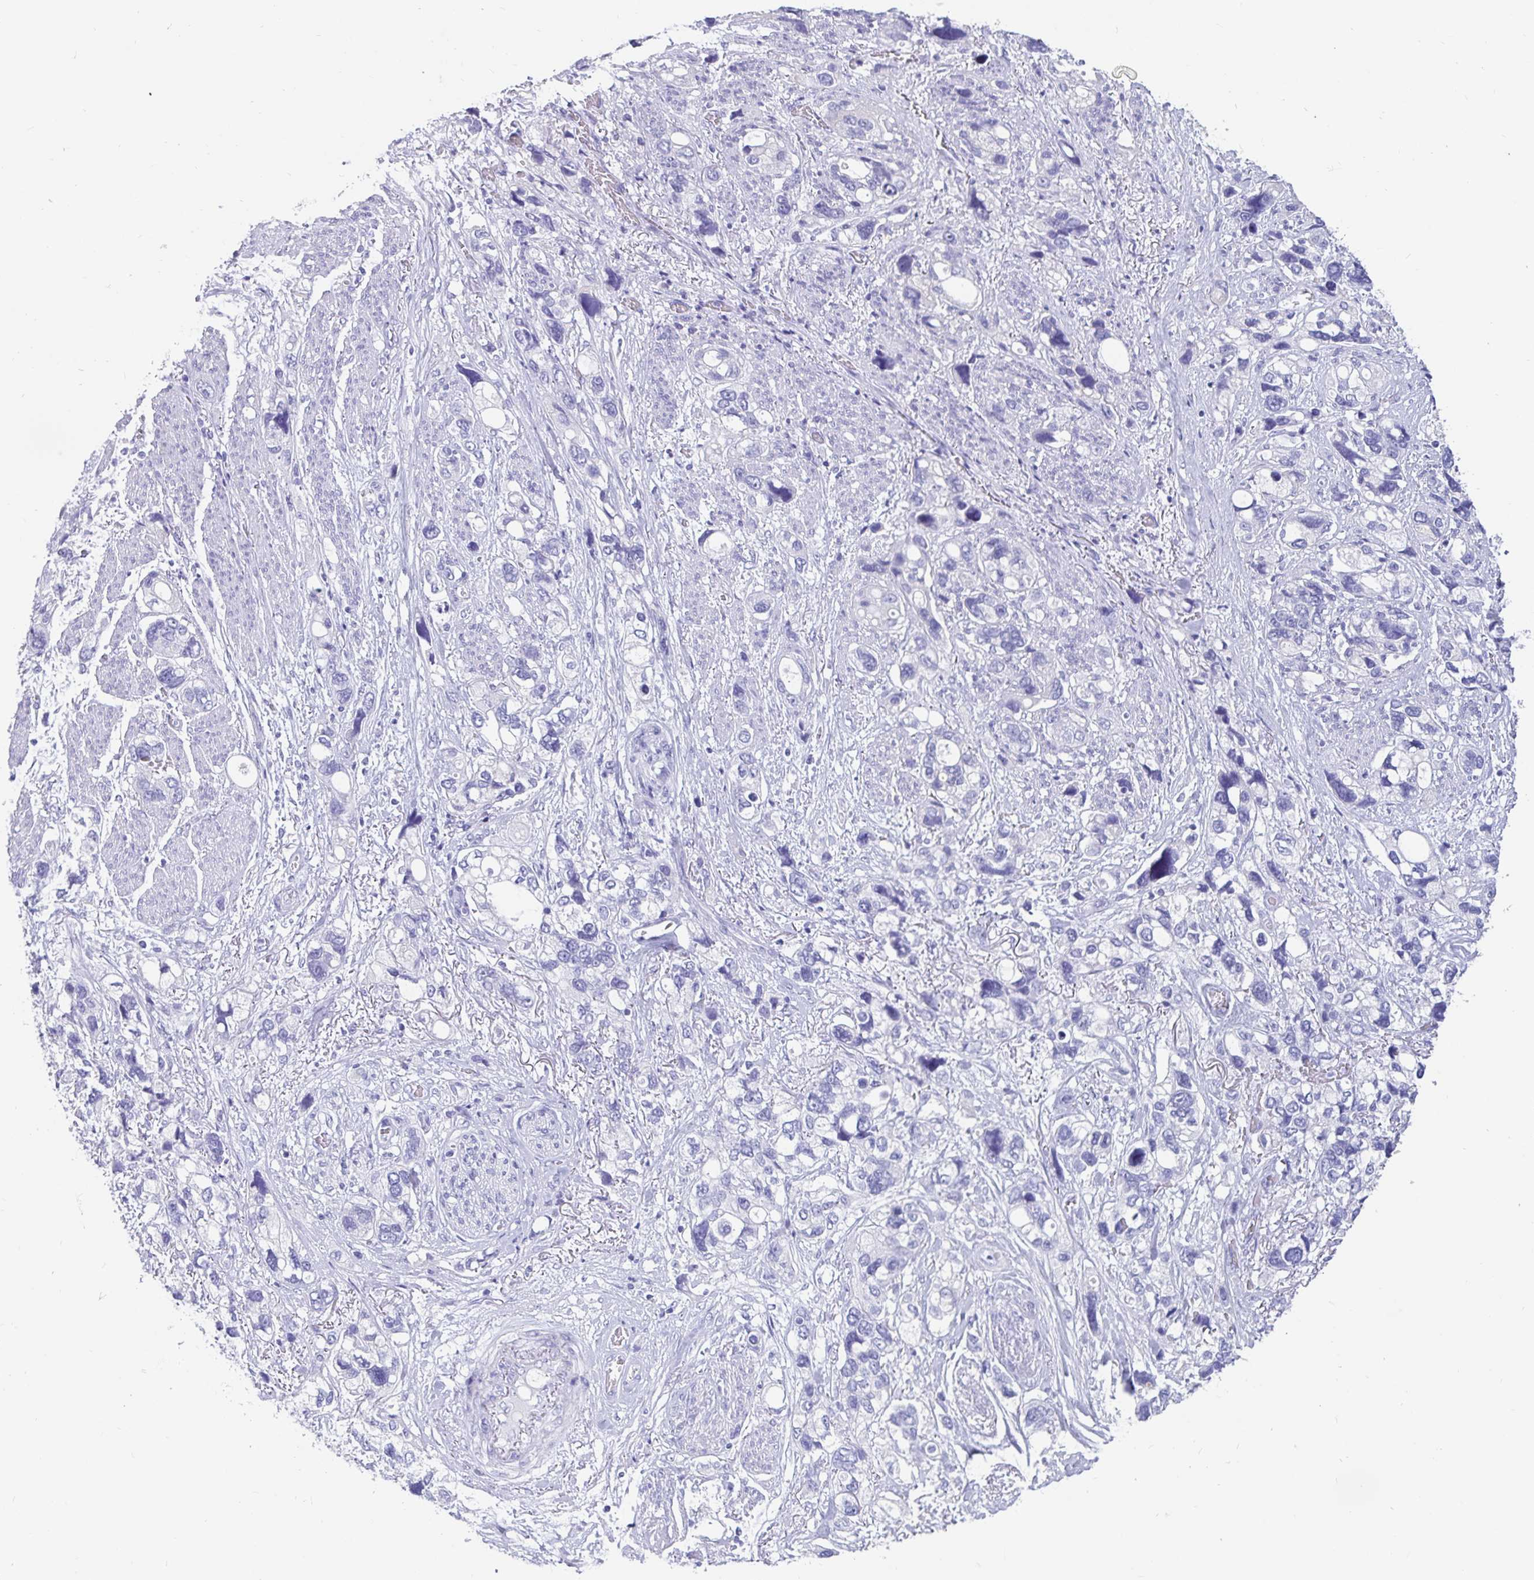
{"staining": {"intensity": "negative", "quantity": "none", "location": "none"}, "tissue": "stomach cancer", "cell_type": "Tumor cells", "image_type": "cancer", "snomed": [{"axis": "morphology", "description": "Adenocarcinoma, NOS"}, {"axis": "topography", "description": "Stomach, upper"}], "caption": "High power microscopy image of an IHC image of stomach cancer (adenocarcinoma), revealing no significant staining in tumor cells.", "gene": "ZPBP2", "patient": {"sex": "female", "age": 81}}